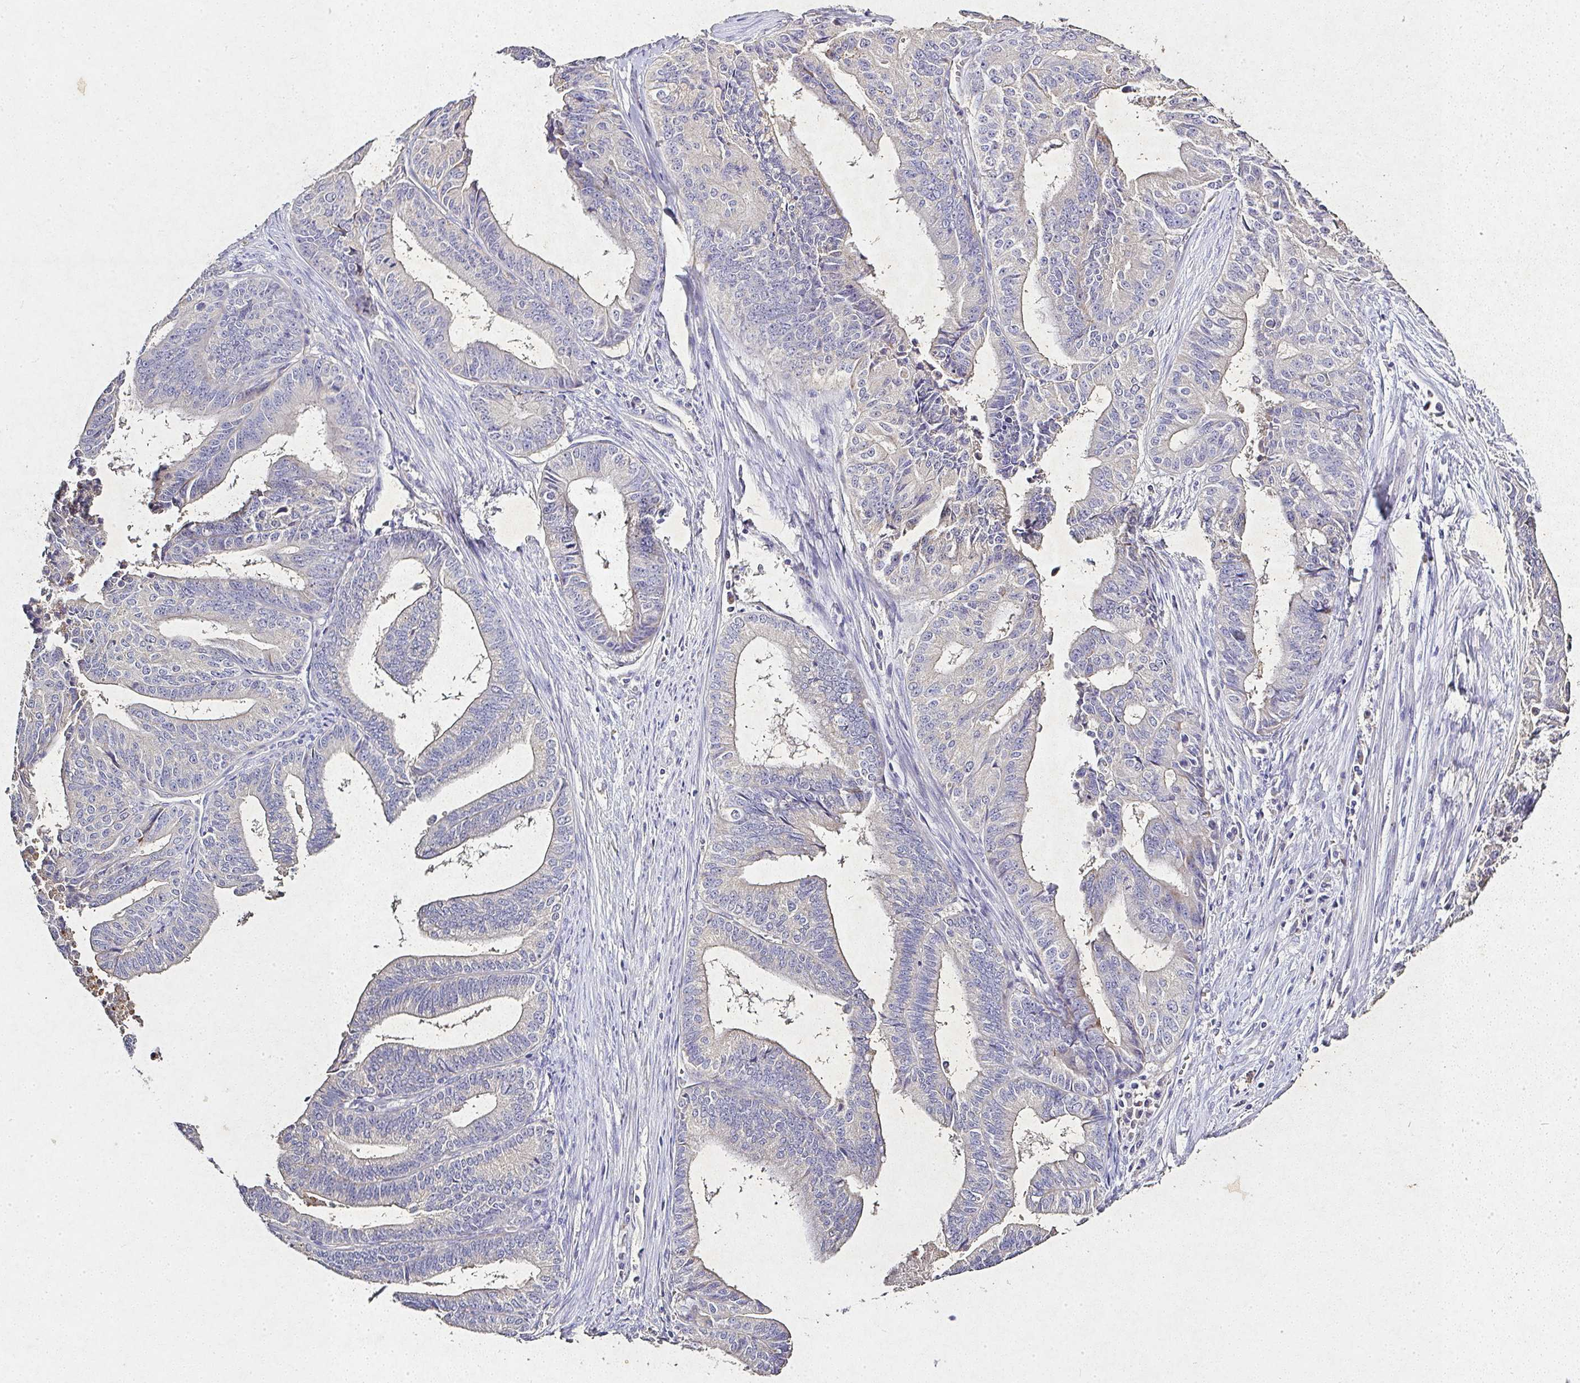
{"staining": {"intensity": "negative", "quantity": "none", "location": "none"}, "tissue": "endometrial cancer", "cell_type": "Tumor cells", "image_type": "cancer", "snomed": [{"axis": "morphology", "description": "Adenocarcinoma, NOS"}, {"axis": "topography", "description": "Endometrium"}], "caption": "The image exhibits no significant staining in tumor cells of endometrial adenocarcinoma.", "gene": "RPS2", "patient": {"sex": "female", "age": 65}}